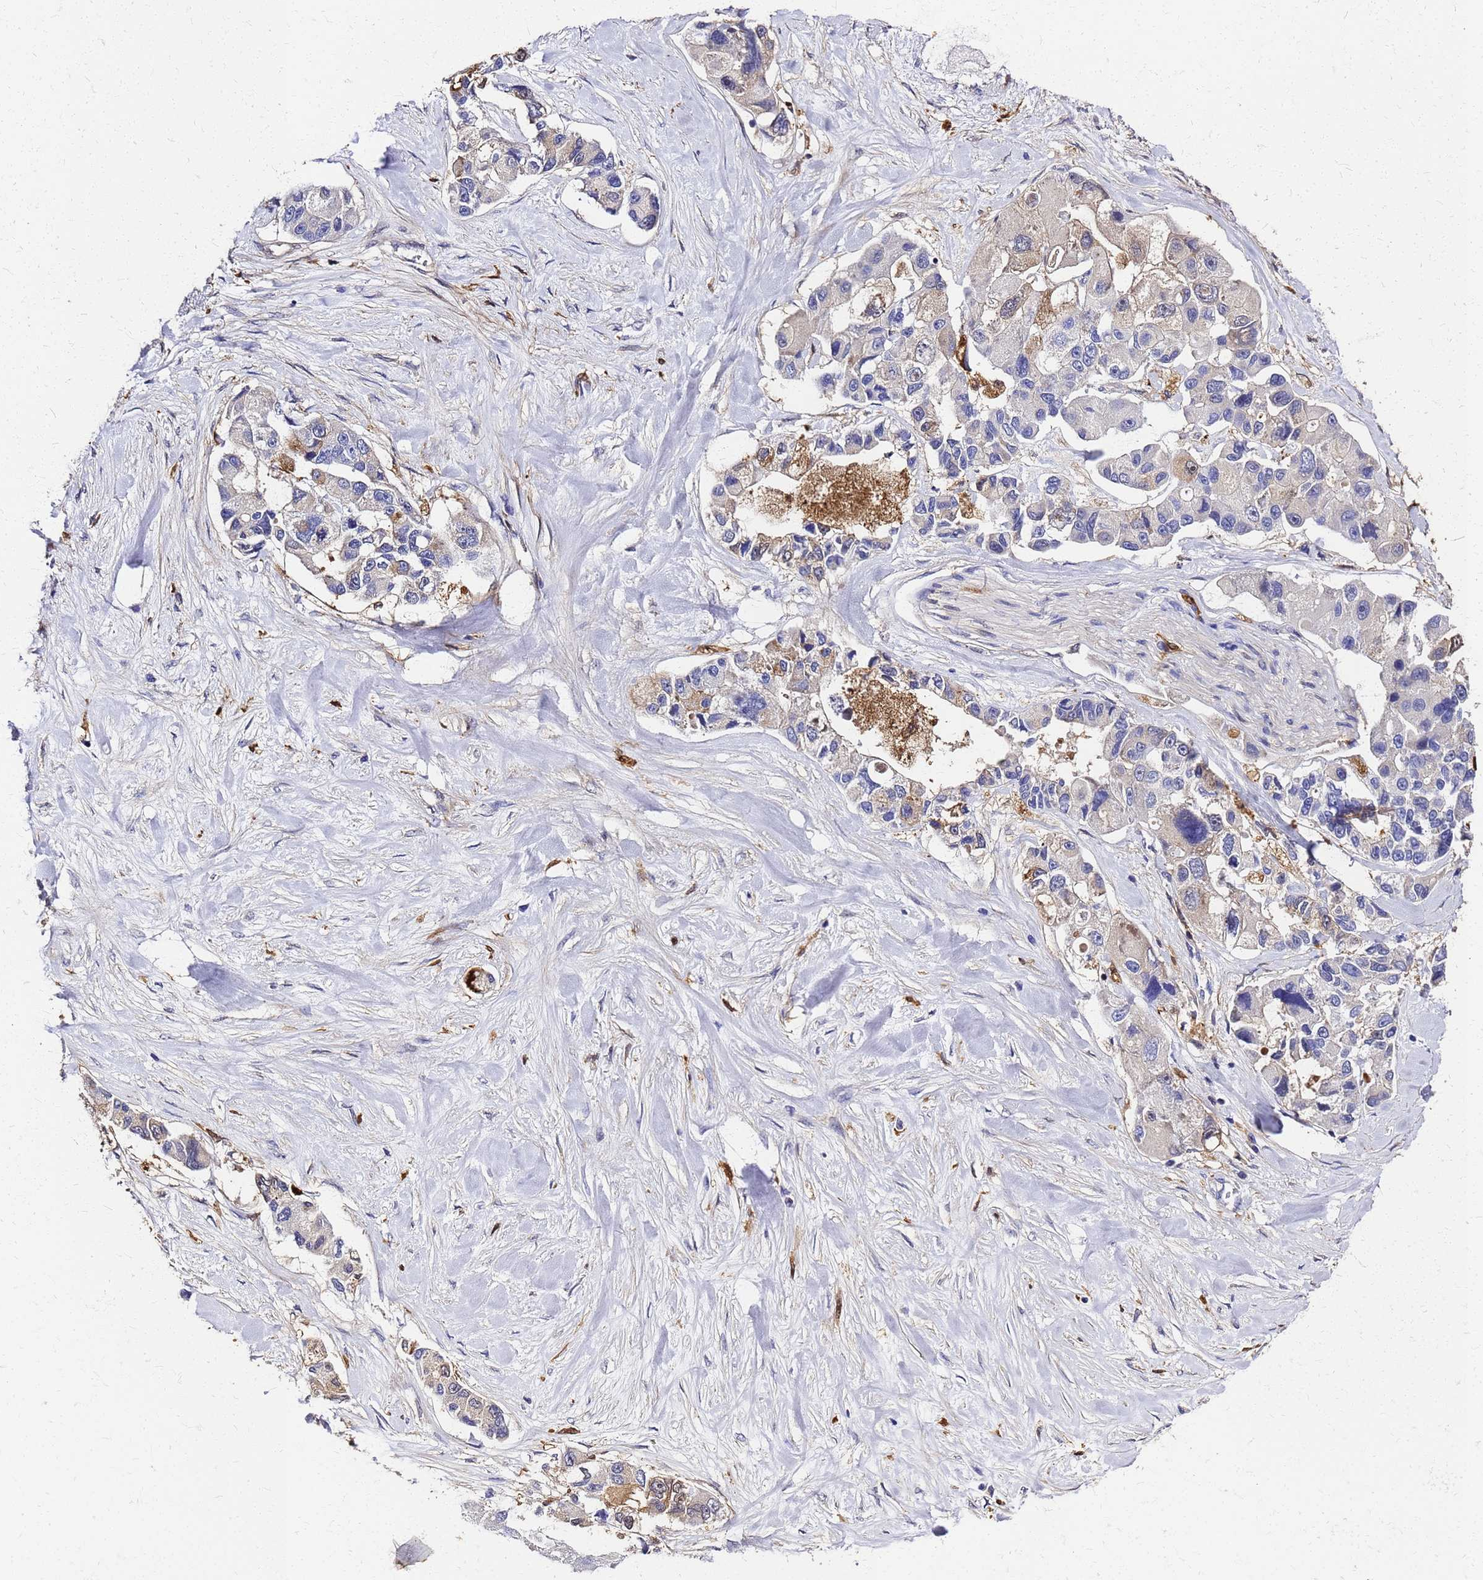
{"staining": {"intensity": "negative", "quantity": "none", "location": "none"}, "tissue": "lung cancer", "cell_type": "Tumor cells", "image_type": "cancer", "snomed": [{"axis": "morphology", "description": "Adenocarcinoma, NOS"}, {"axis": "topography", "description": "Lung"}], "caption": "An image of human lung cancer (adenocarcinoma) is negative for staining in tumor cells. (Brightfield microscopy of DAB immunohistochemistry at high magnification).", "gene": "S100A11", "patient": {"sex": "female", "age": 54}}